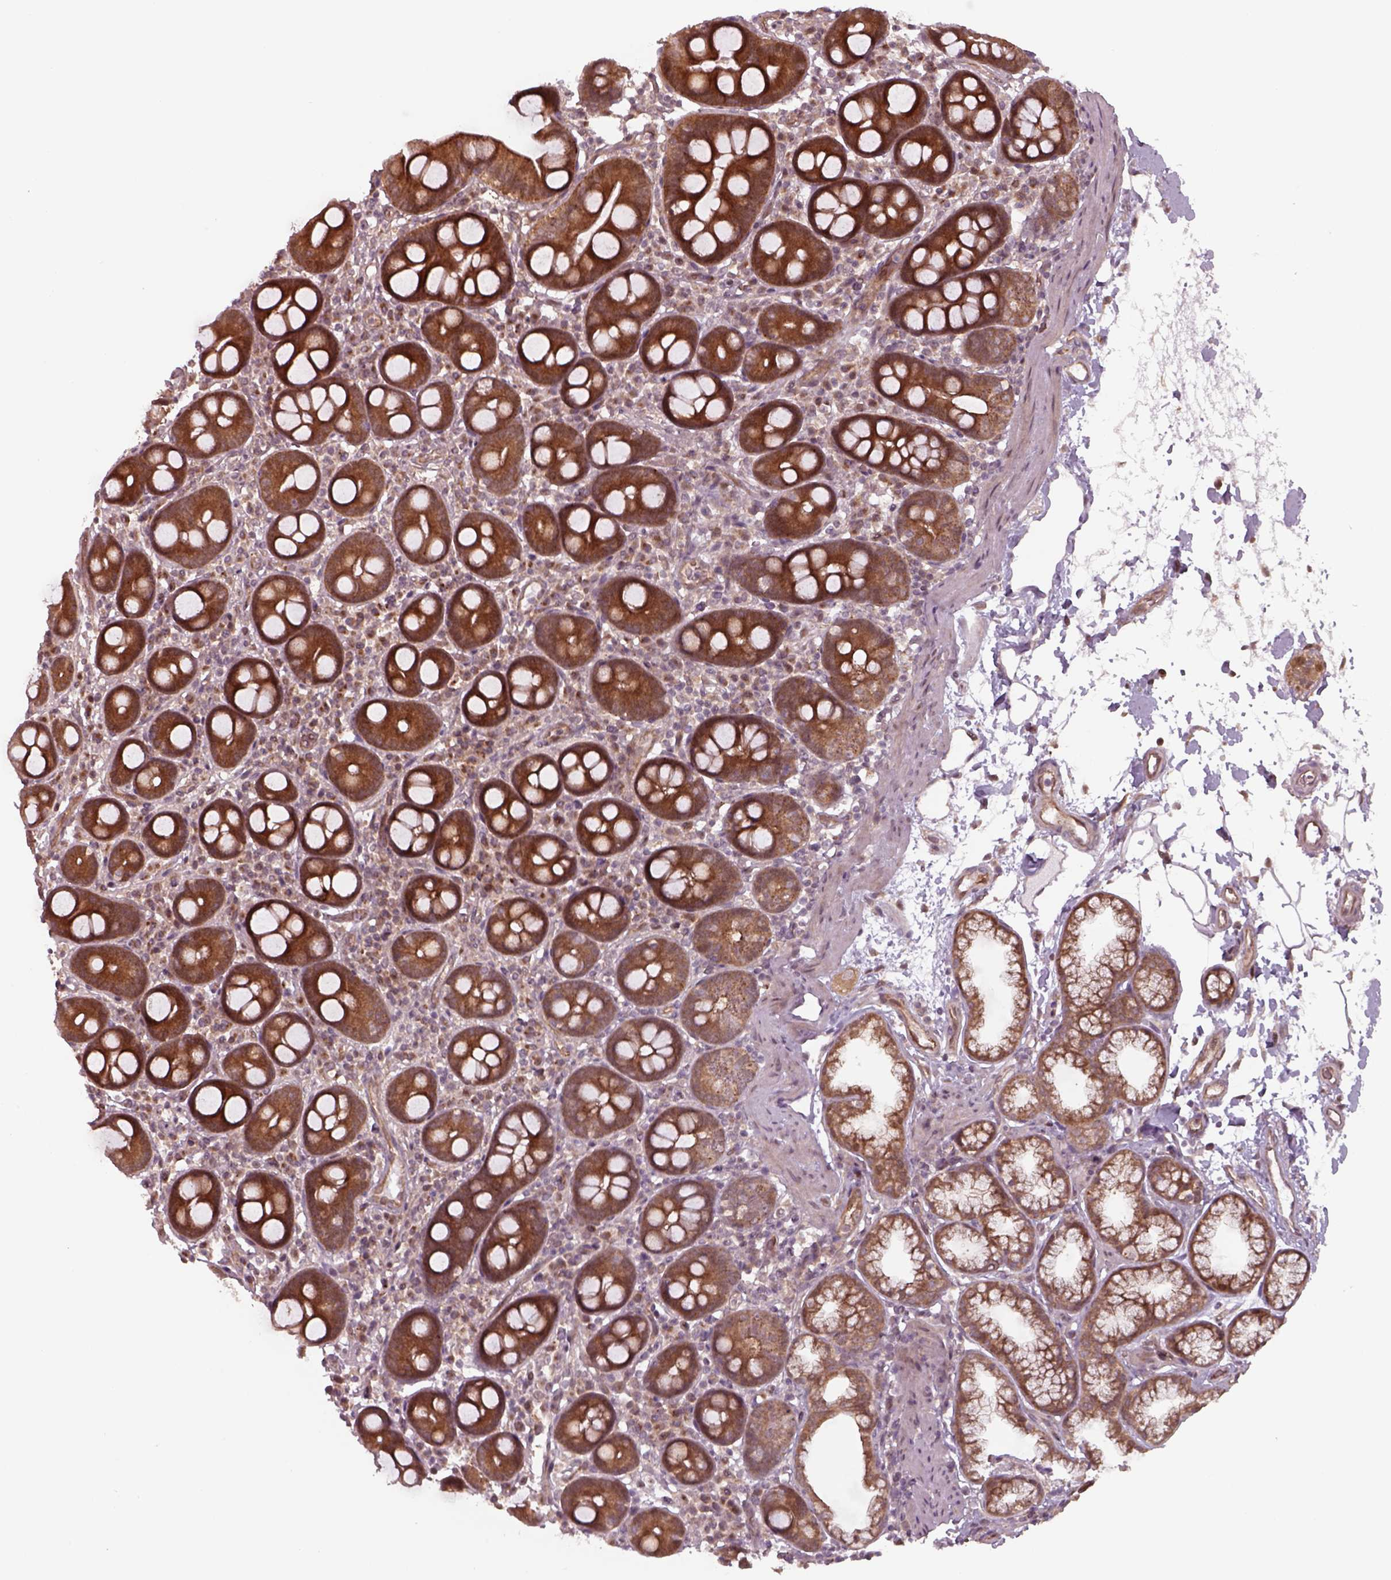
{"staining": {"intensity": "strong", "quantity": ">75%", "location": "cytoplasmic/membranous"}, "tissue": "duodenum", "cell_type": "Glandular cells", "image_type": "normal", "snomed": [{"axis": "morphology", "description": "Normal tissue, NOS"}, {"axis": "topography", "description": "Pancreas"}, {"axis": "topography", "description": "Duodenum"}], "caption": "About >75% of glandular cells in normal human duodenum show strong cytoplasmic/membranous protein staining as visualized by brown immunohistochemical staining.", "gene": "CHMP3", "patient": {"sex": "male", "age": 59}}